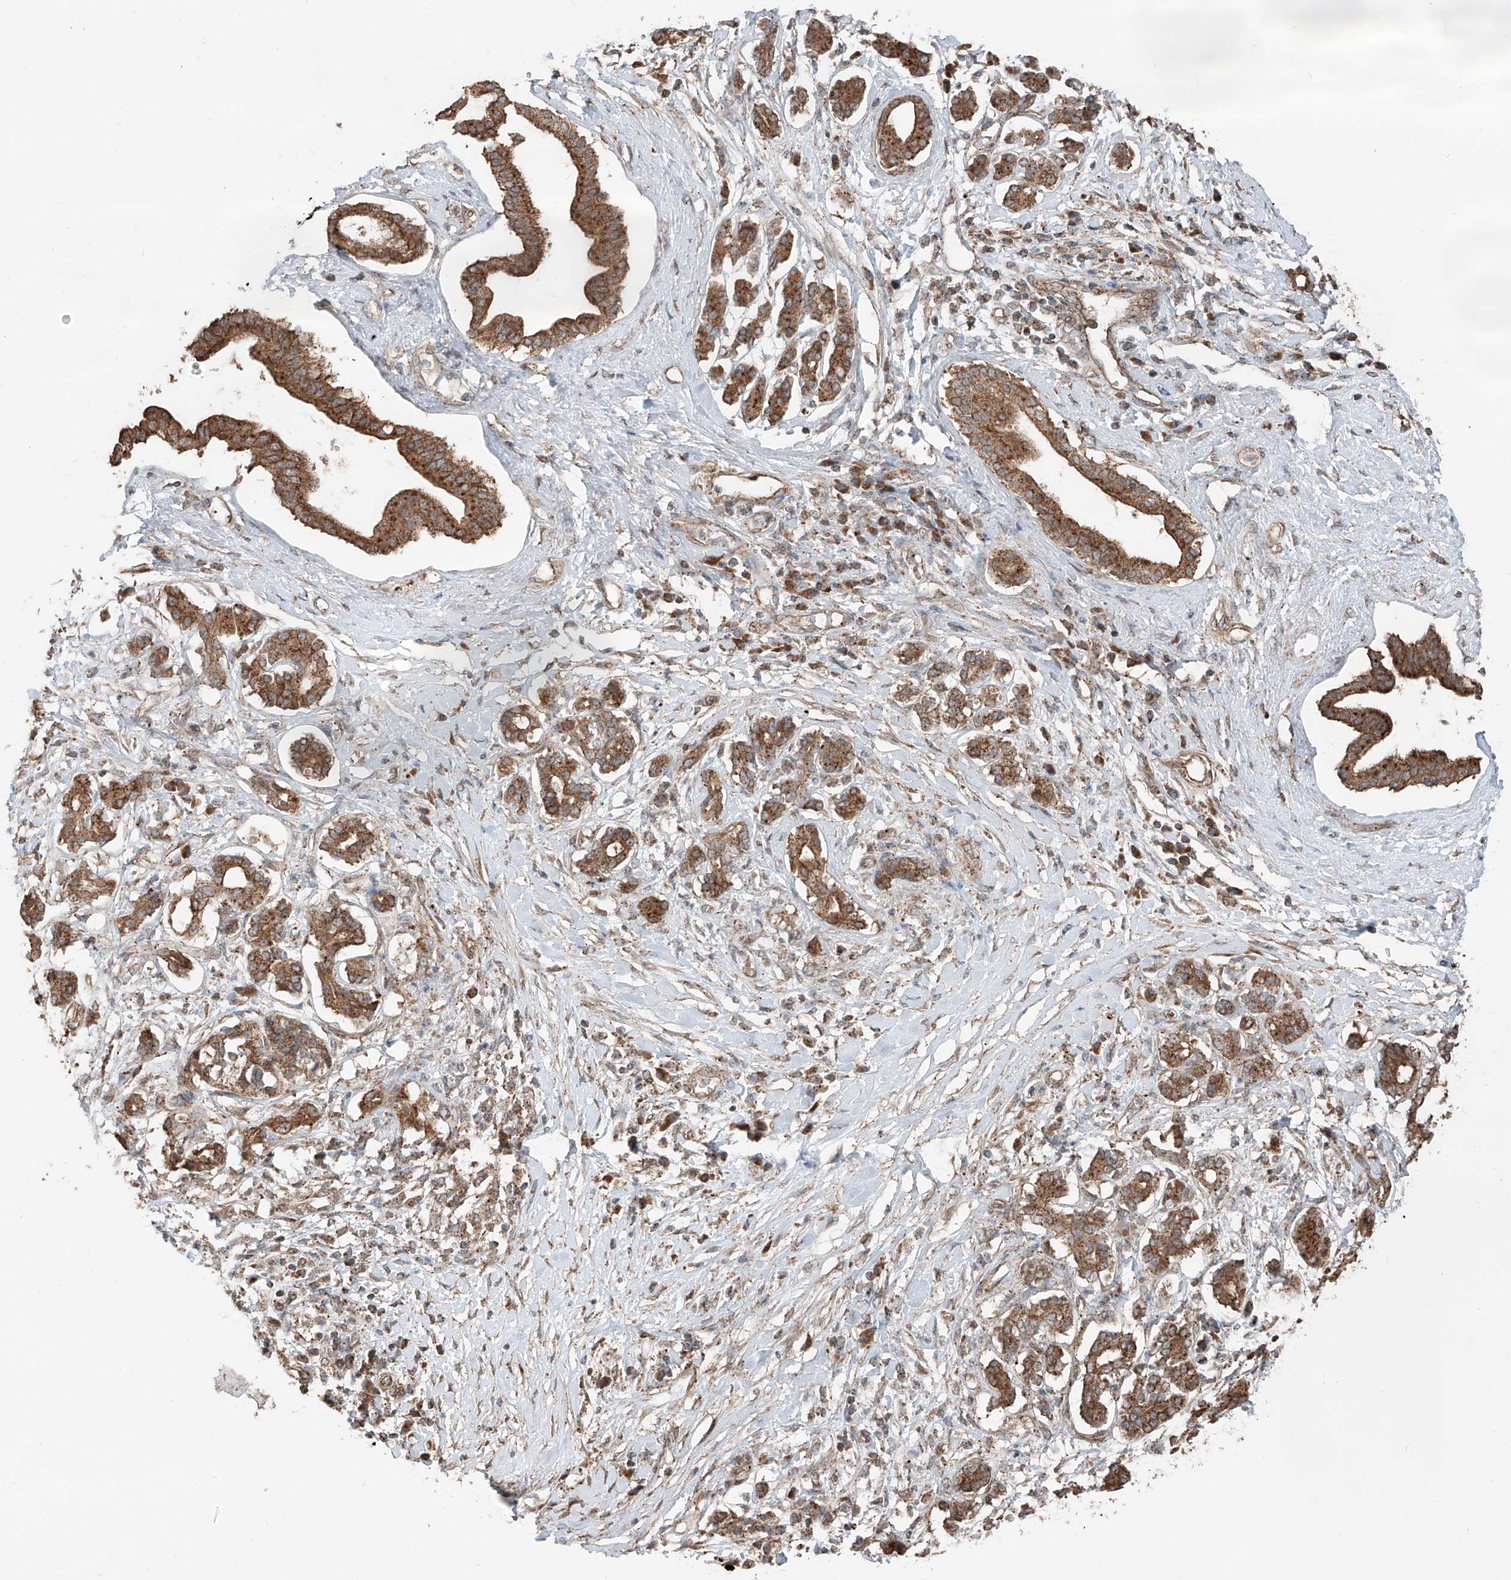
{"staining": {"intensity": "strong", "quantity": ">75%", "location": "cytoplasmic/membranous"}, "tissue": "pancreatic cancer", "cell_type": "Tumor cells", "image_type": "cancer", "snomed": [{"axis": "morphology", "description": "Inflammation, NOS"}, {"axis": "morphology", "description": "Adenocarcinoma, NOS"}, {"axis": "topography", "description": "Pancreas"}], "caption": "Human pancreatic cancer (adenocarcinoma) stained with a brown dye displays strong cytoplasmic/membranous positive positivity in about >75% of tumor cells.", "gene": "CEP162", "patient": {"sex": "female", "age": 56}}